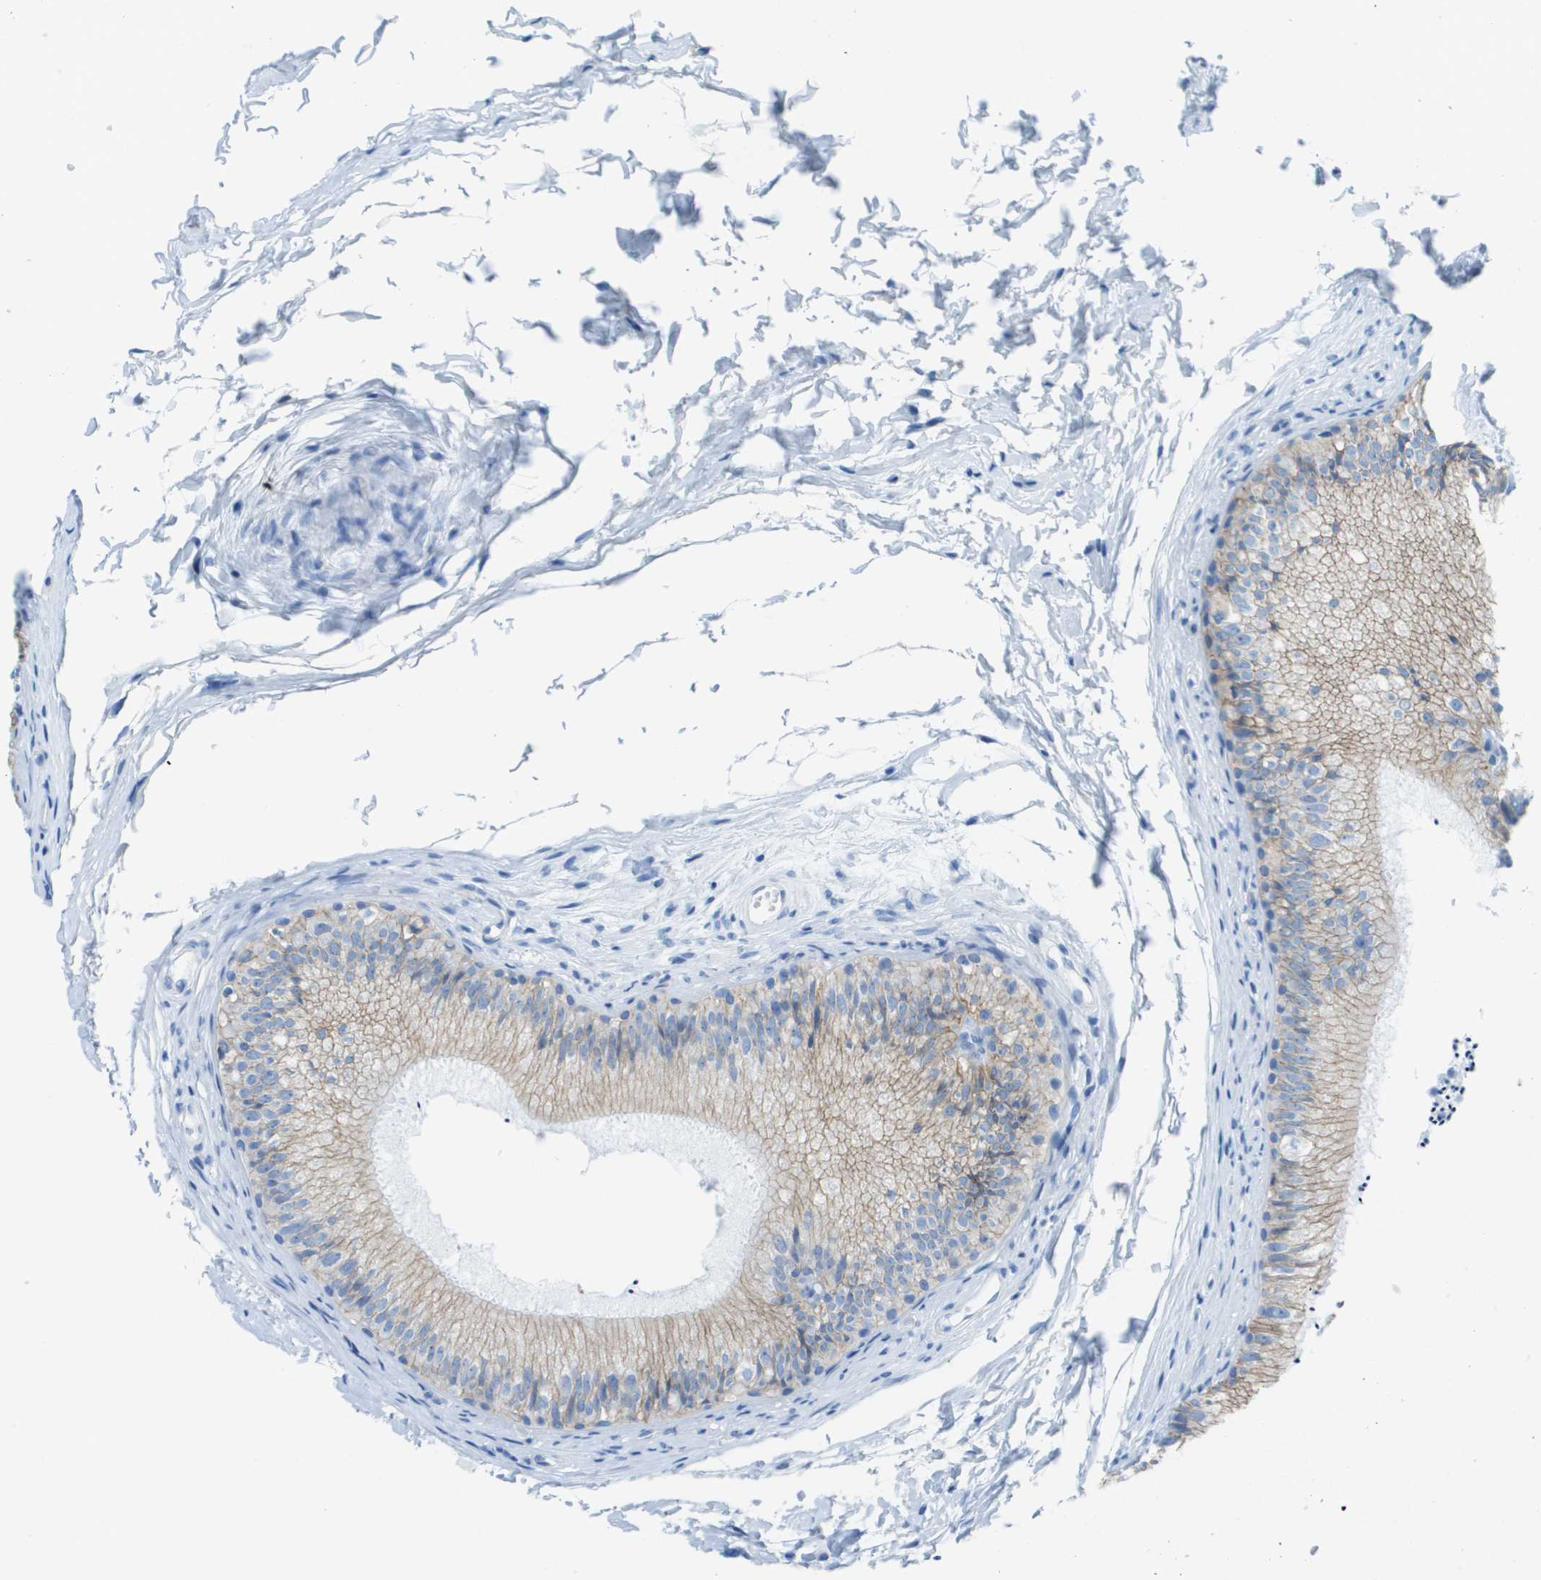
{"staining": {"intensity": "weak", "quantity": "25%-75%", "location": "cytoplasmic/membranous"}, "tissue": "epididymis", "cell_type": "Glandular cells", "image_type": "normal", "snomed": [{"axis": "morphology", "description": "Normal tissue, NOS"}, {"axis": "topography", "description": "Epididymis"}], "caption": "Brown immunohistochemical staining in unremarkable human epididymis shows weak cytoplasmic/membranous staining in about 25%-75% of glandular cells. Nuclei are stained in blue.", "gene": "CD46", "patient": {"sex": "male", "age": 56}}